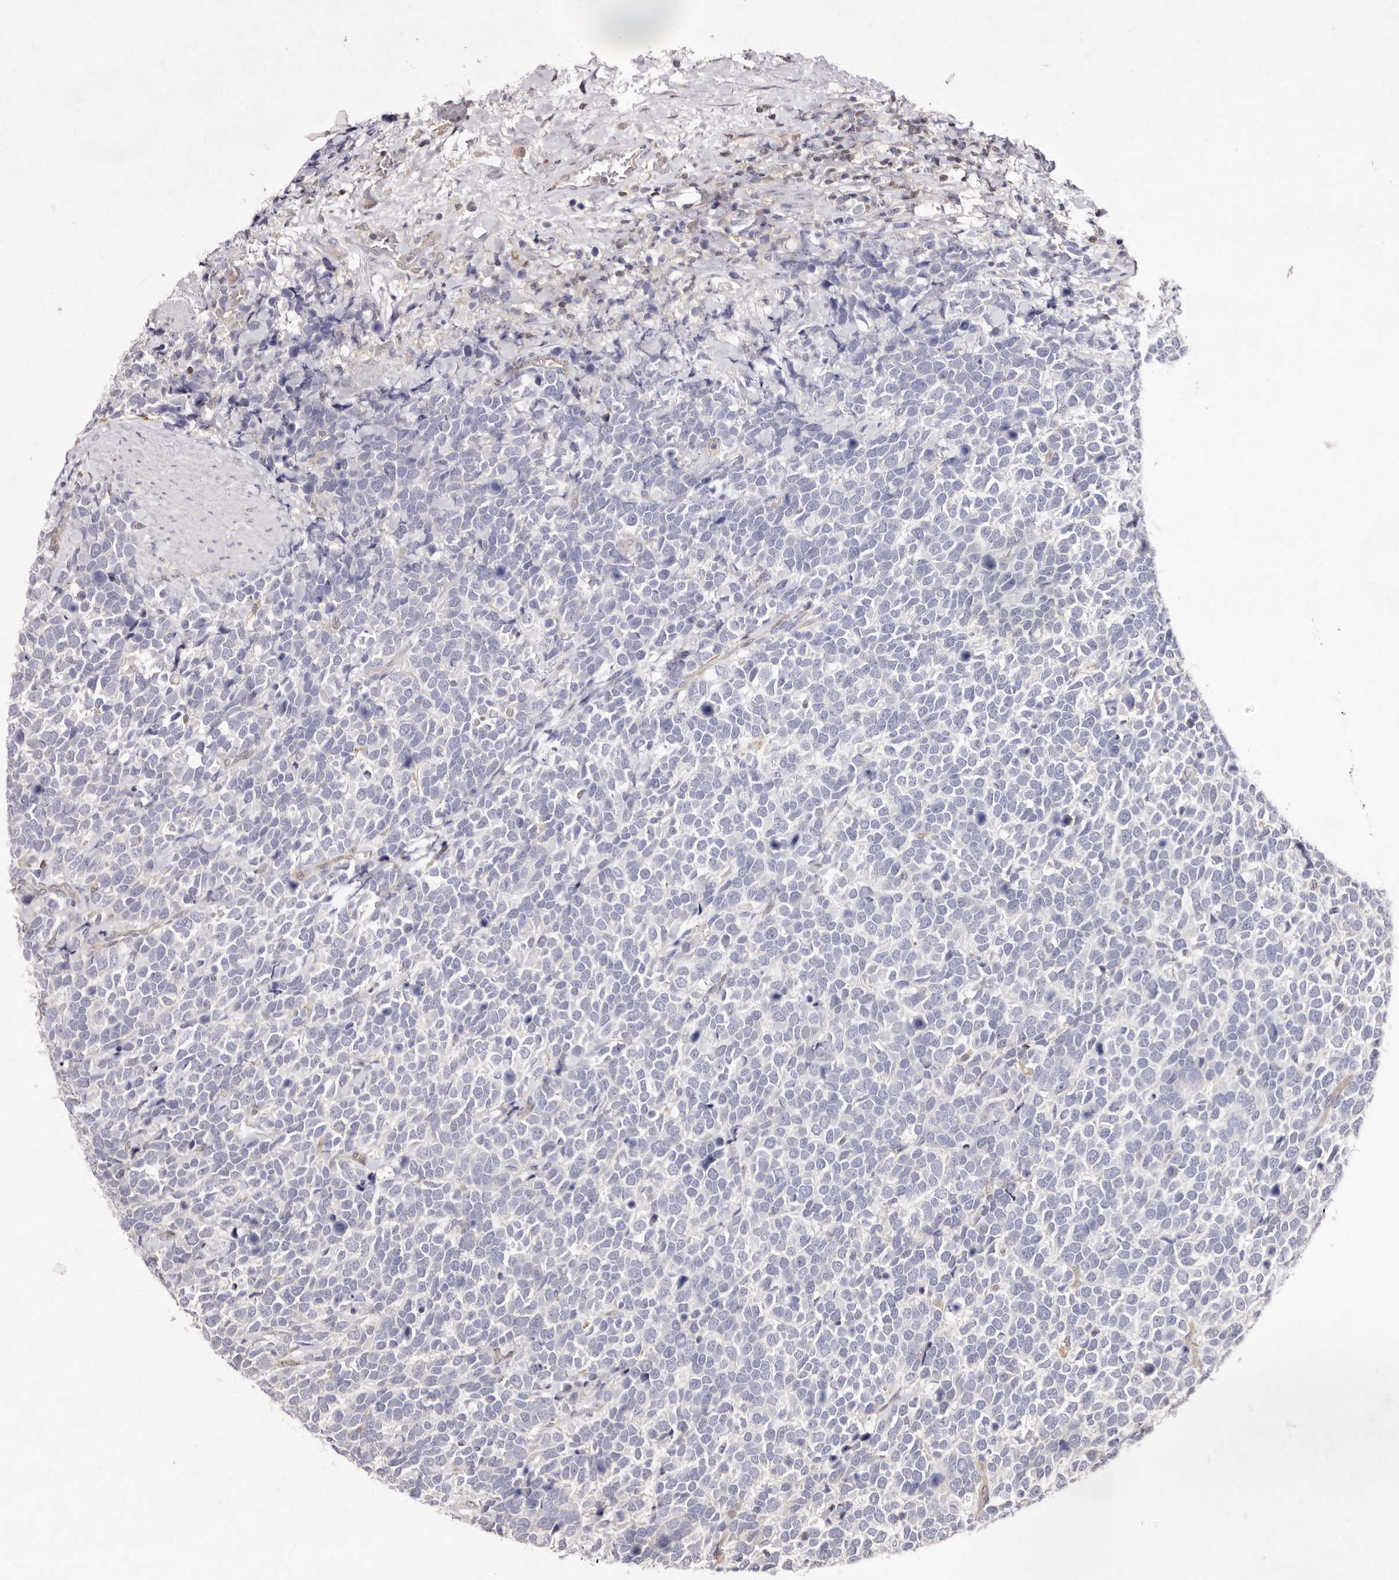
{"staining": {"intensity": "negative", "quantity": "none", "location": "none"}, "tissue": "urothelial cancer", "cell_type": "Tumor cells", "image_type": "cancer", "snomed": [{"axis": "morphology", "description": "Urothelial carcinoma, High grade"}, {"axis": "topography", "description": "Urinary bladder"}], "caption": "DAB immunohistochemical staining of urothelial cancer exhibits no significant expression in tumor cells.", "gene": "GIMAP4", "patient": {"sex": "female", "age": 82}}